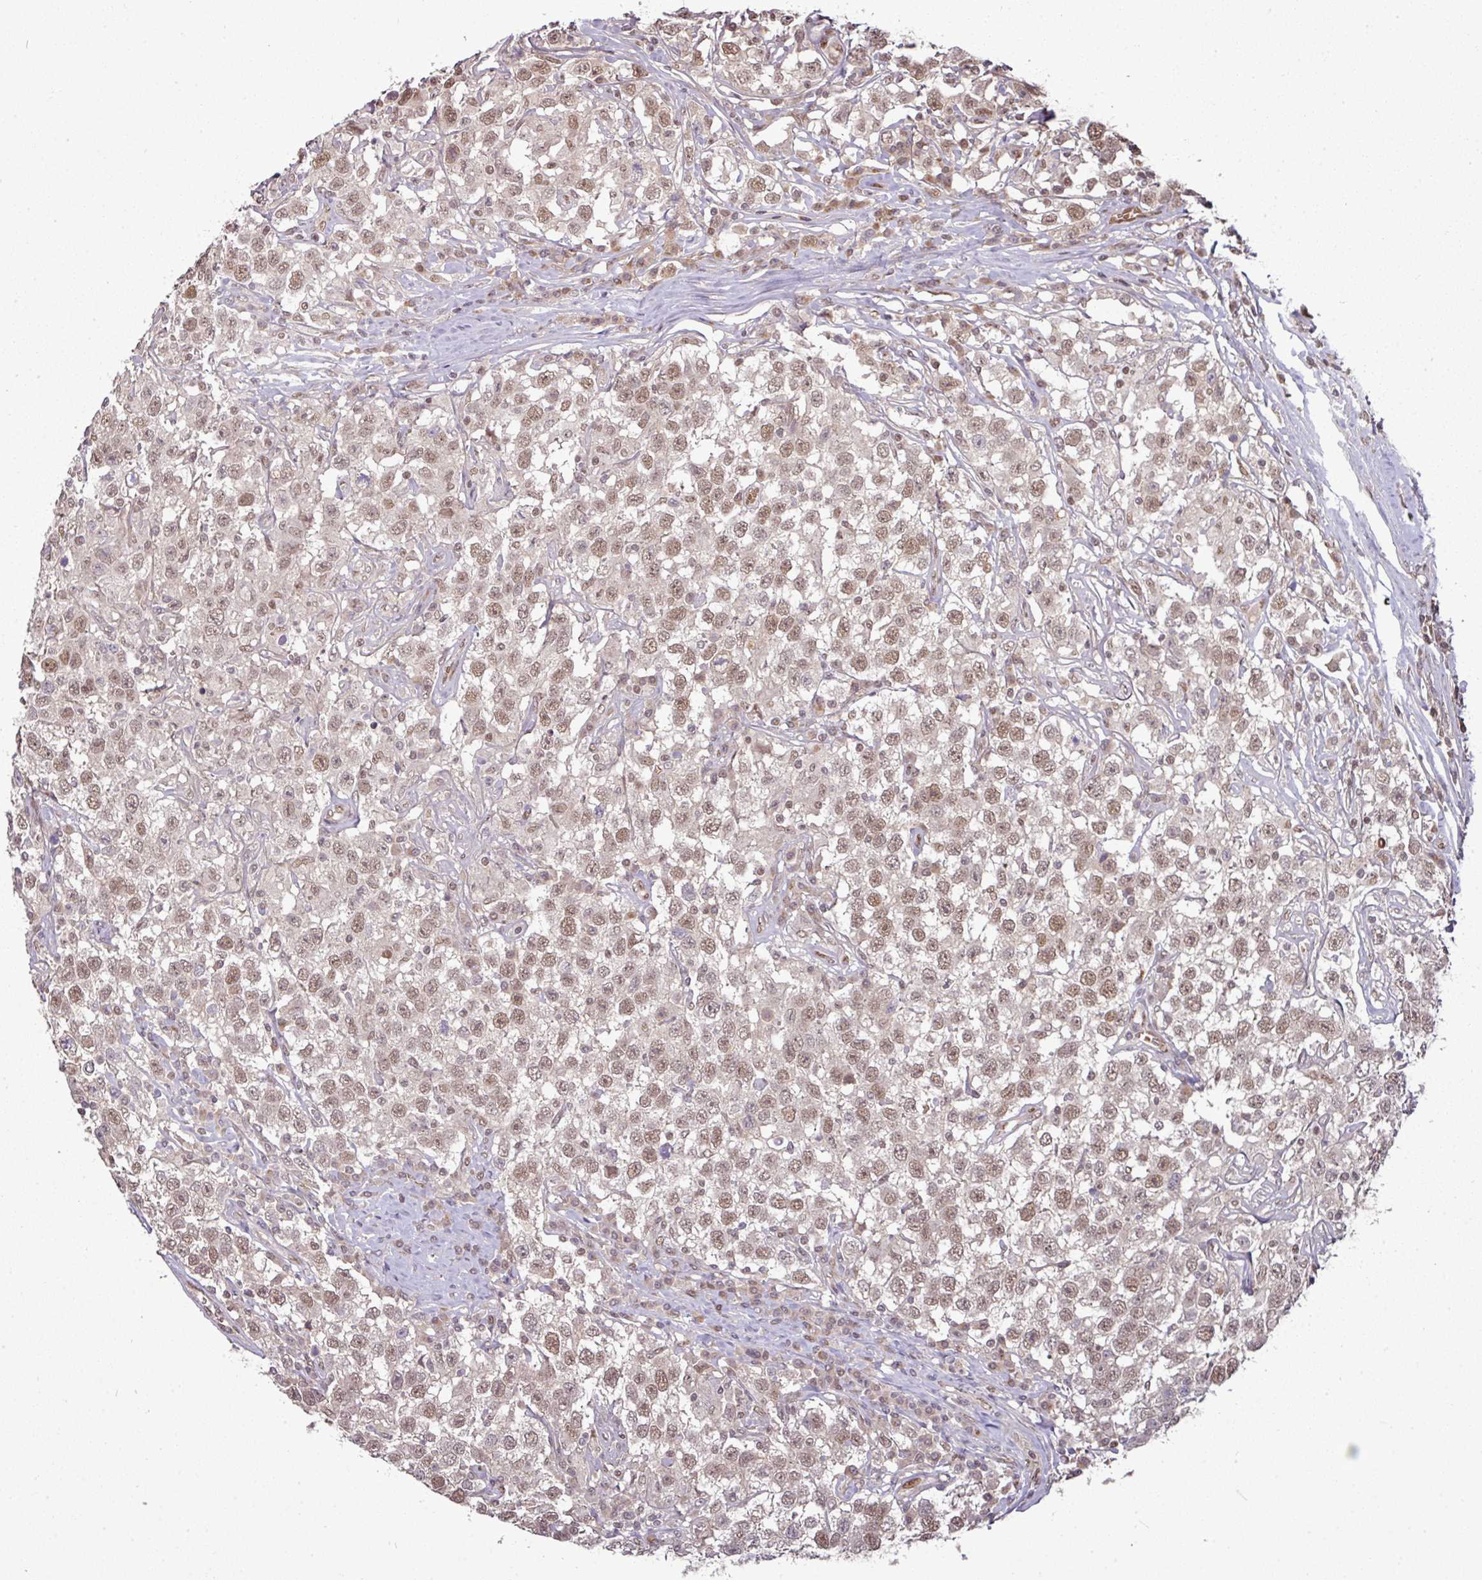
{"staining": {"intensity": "moderate", "quantity": ">75%", "location": "nuclear"}, "tissue": "testis cancer", "cell_type": "Tumor cells", "image_type": "cancer", "snomed": [{"axis": "morphology", "description": "Seminoma, NOS"}, {"axis": "topography", "description": "Testis"}], "caption": "Moderate nuclear expression is seen in approximately >75% of tumor cells in testis seminoma.", "gene": "CIC", "patient": {"sex": "male", "age": 41}}